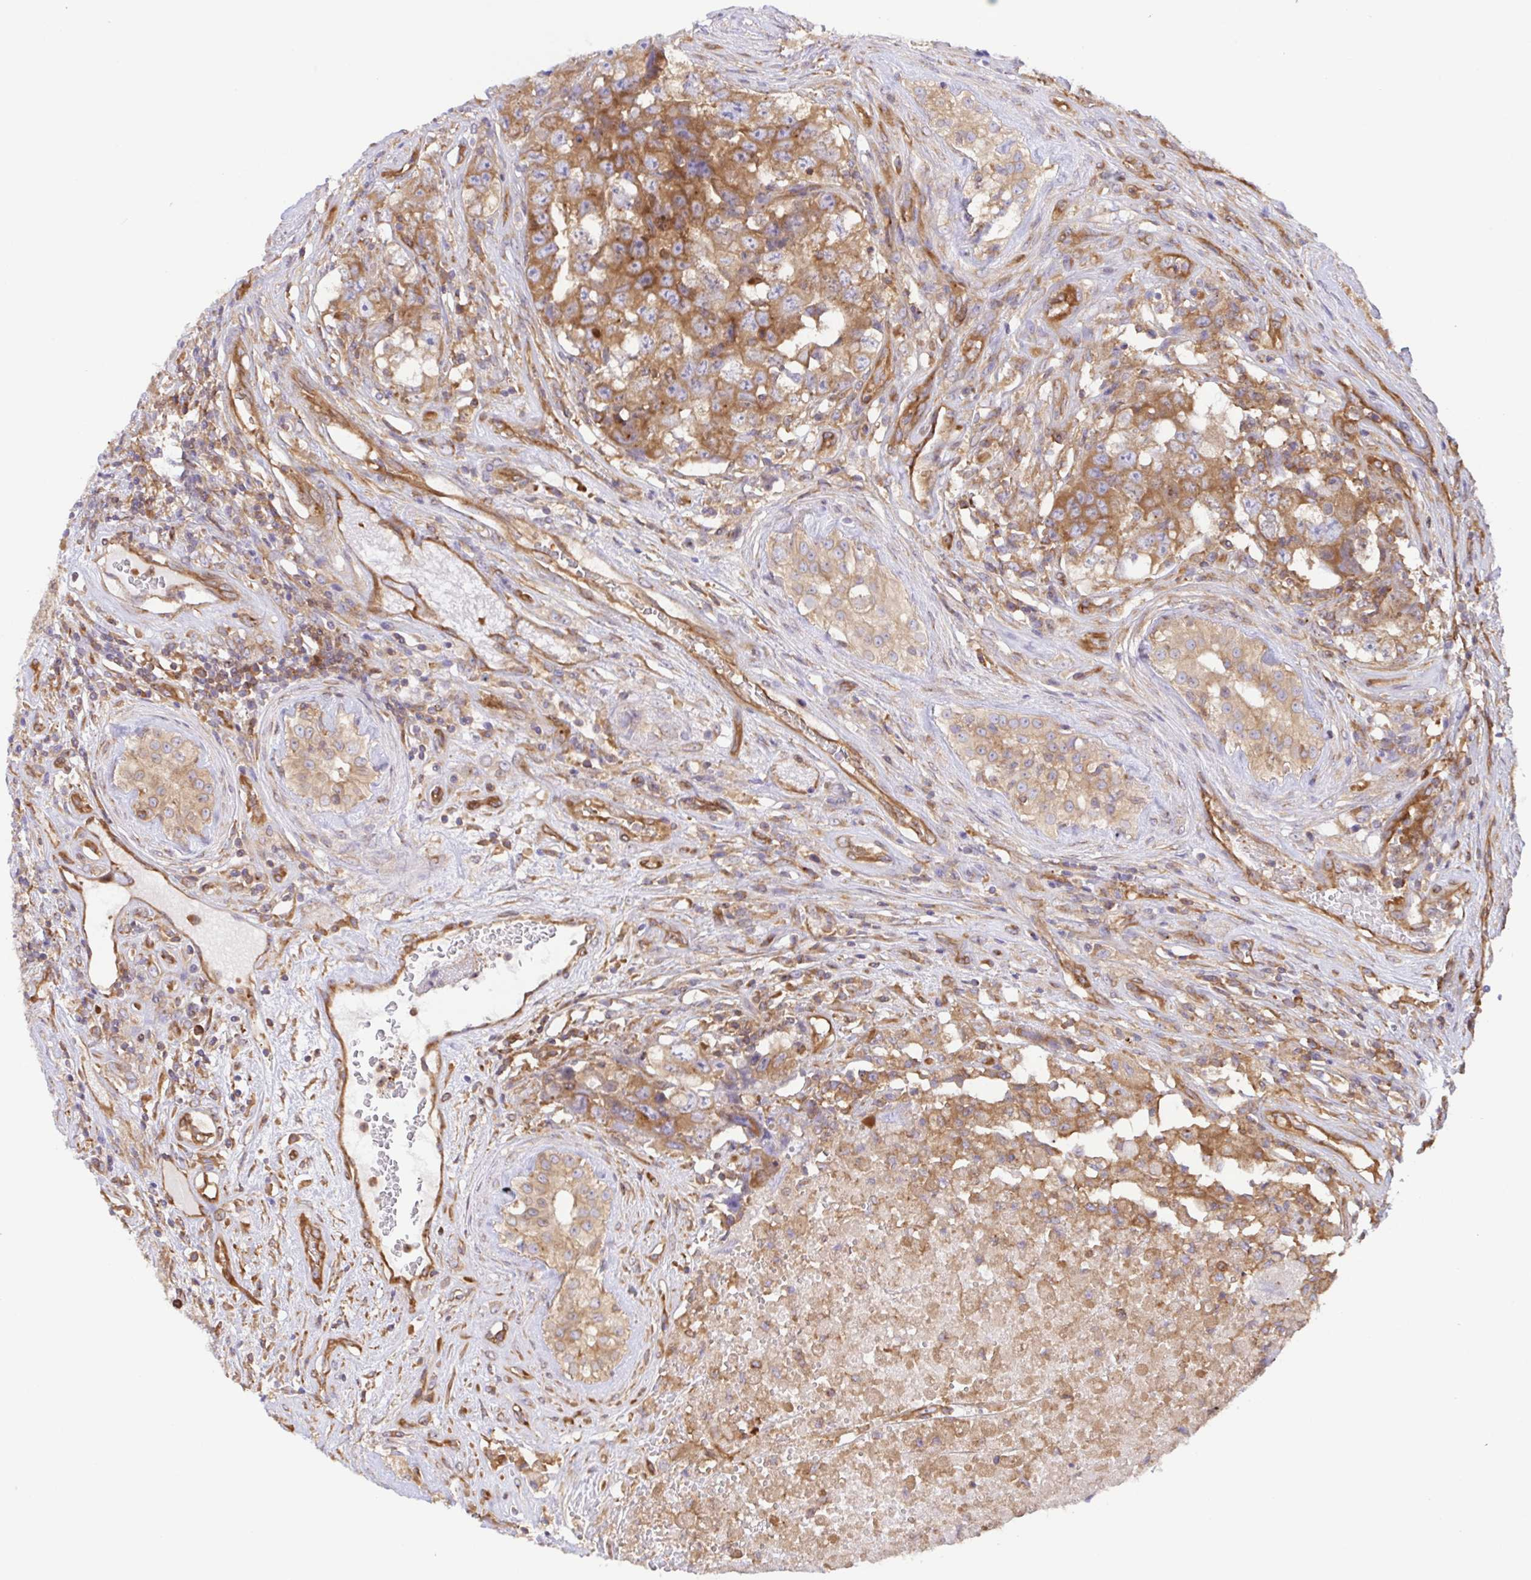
{"staining": {"intensity": "moderate", "quantity": ">75%", "location": "cytoplasmic/membranous"}, "tissue": "testis cancer", "cell_type": "Tumor cells", "image_type": "cancer", "snomed": [{"axis": "morphology", "description": "Carcinoma, Embryonal, NOS"}, {"axis": "topography", "description": "Testis"}], "caption": "Testis cancer was stained to show a protein in brown. There is medium levels of moderate cytoplasmic/membranous positivity in approximately >75% of tumor cells.", "gene": "KIF5B", "patient": {"sex": "male", "age": 24}}